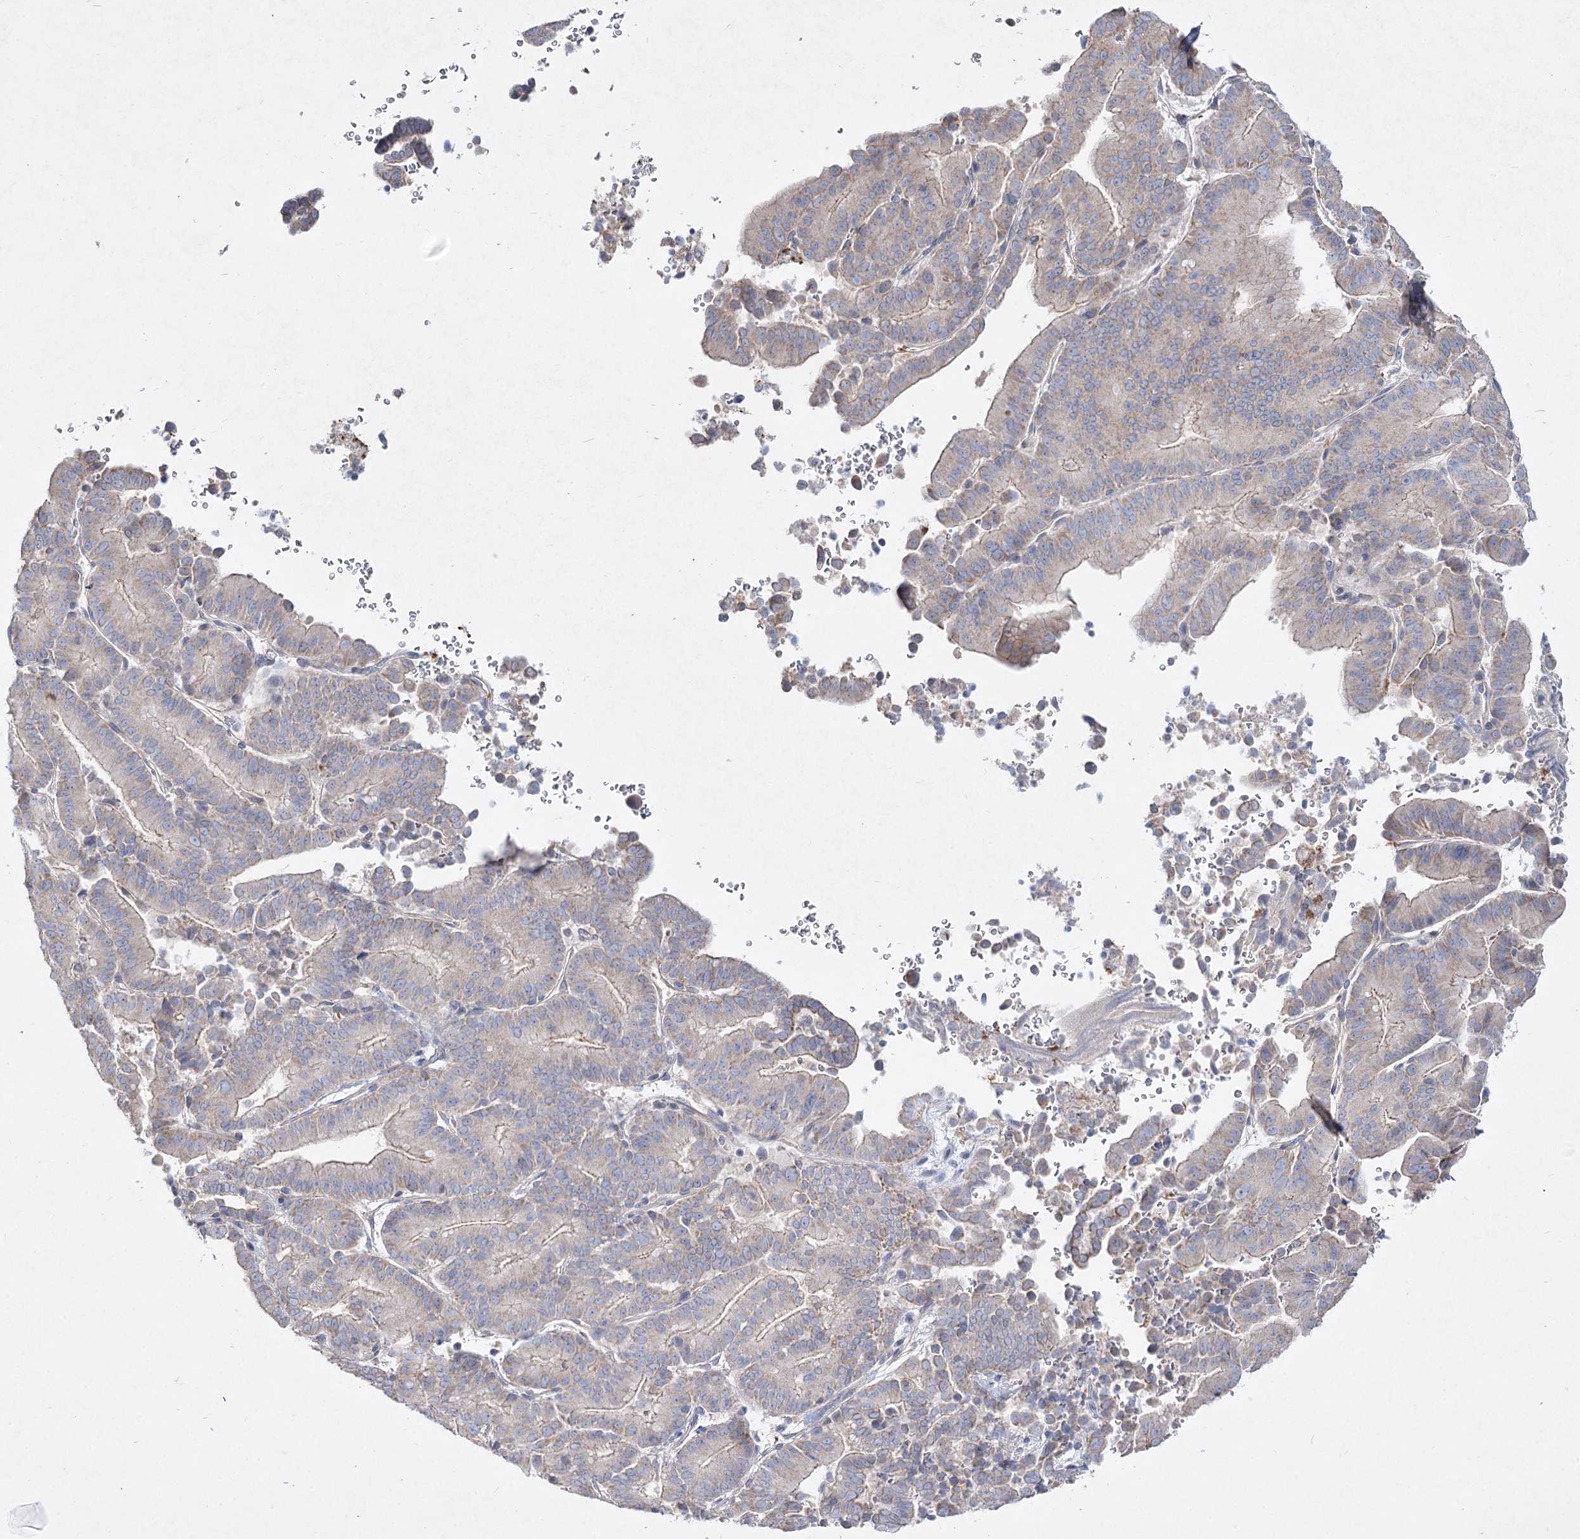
{"staining": {"intensity": "weak", "quantity": "<25%", "location": "cytoplasmic/membranous"}, "tissue": "liver cancer", "cell_type": "Tumor cells", "image_type": "cancer", "snomed": [{"axis": "morphology", "description": "Cholangiocarcinoma"}, {"axis": "topography", "description": "Liver"}], "caption": "Liver cholangiocarcinoma stained for a protein using immunohistochemistry displays no positivity tumor cells.", "gene": "TMEM187", "patient": {"sex": "female", "age": 75}}